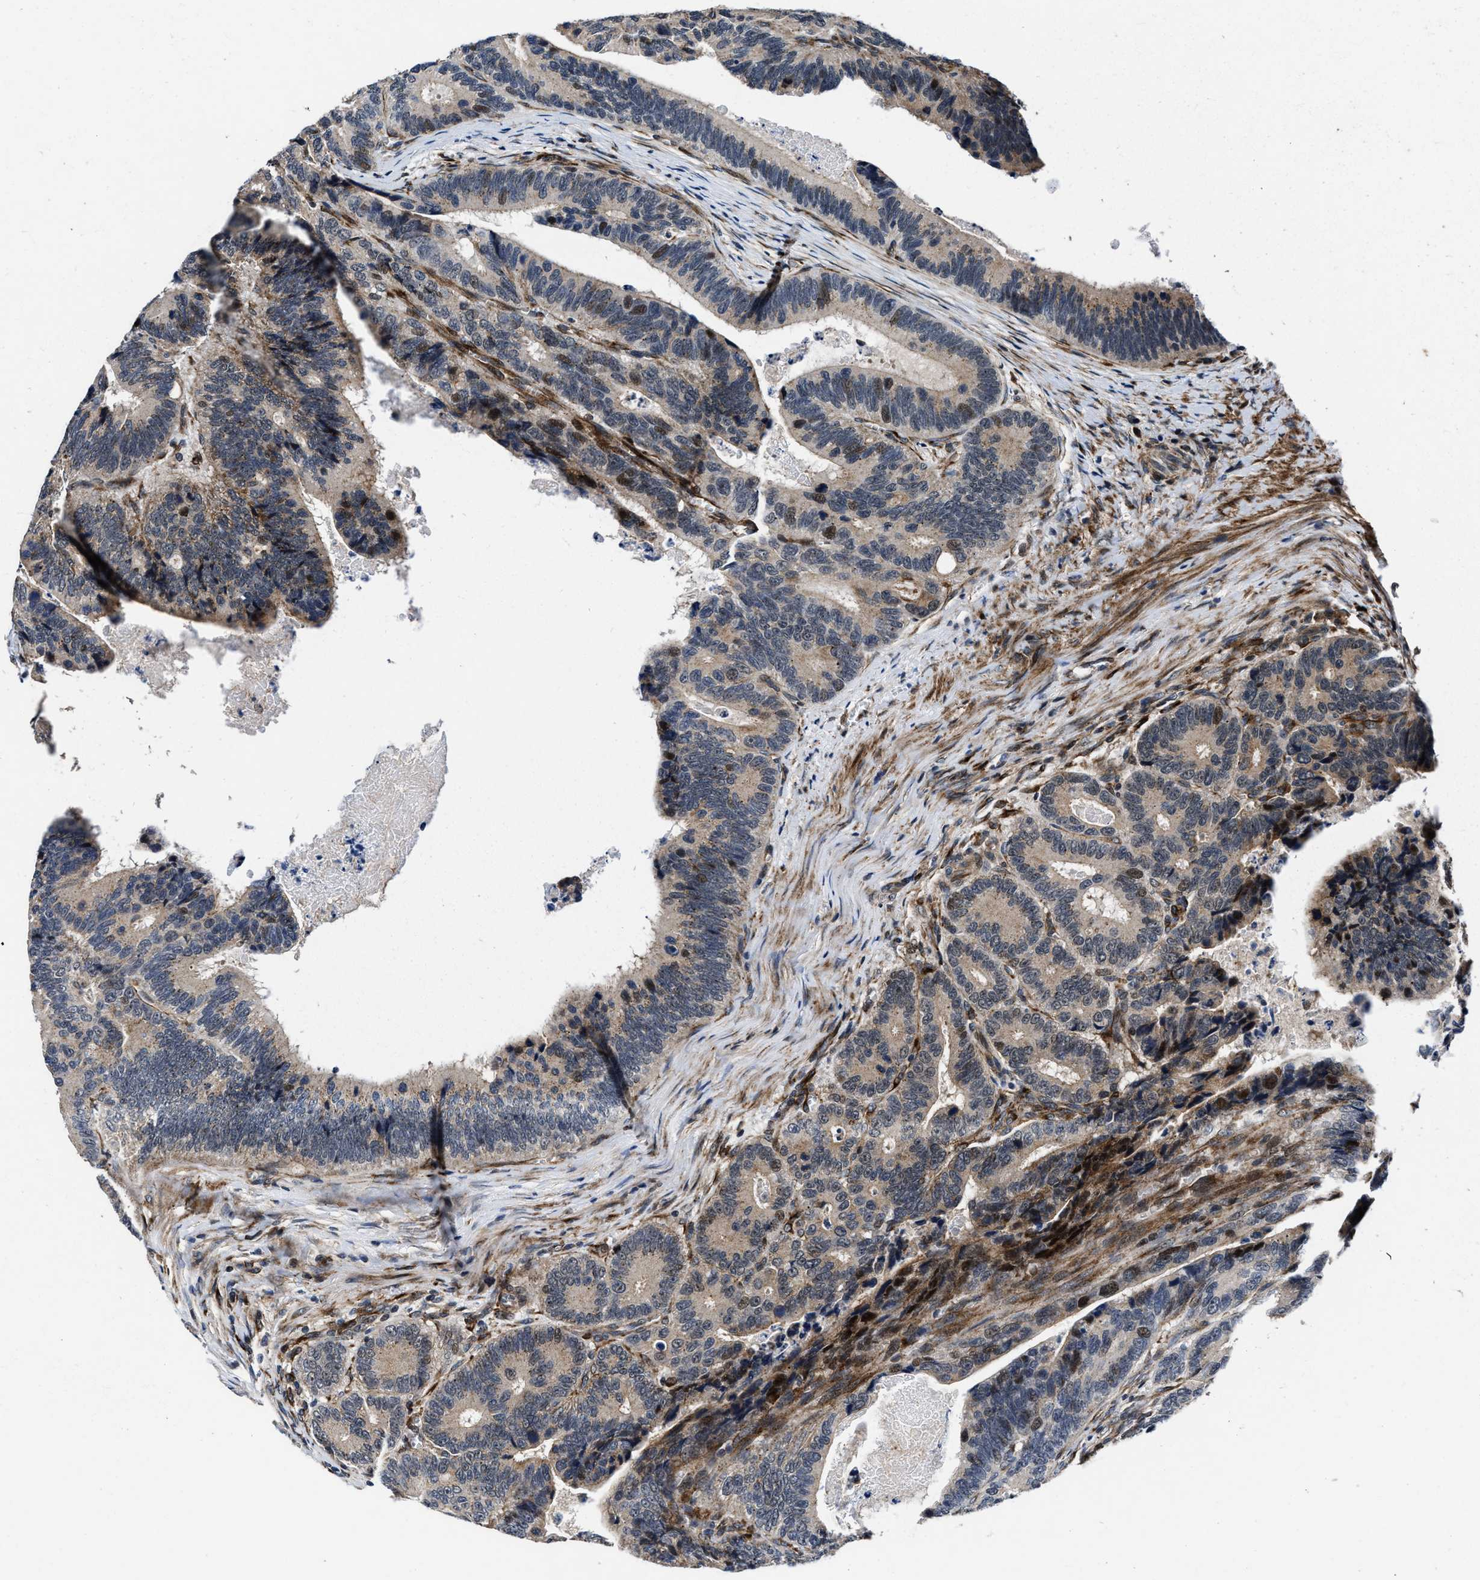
{"staining": {"intensity": "weak", "quantity": "25%-75%", "location": "cytoplasmic/membranous,nuclear"}, "tissue": "colorectal cancer", "cell_type": "Tumor cells", "image_type": "cancer", "snomed": [{"axis": "morphology", "description": "Inflammation, NOS"}, {"axis": "morphology", "description": "Adenocarcinoma, NOS"}, {"axis": "topography", "description": "Colon"}], "caption": "Immunohistochemistry (IHC) staining of adenocarcinoma (colorectal), which displays low levels of weak cytoplasmic/membranous and nuclear positivity in about 25%-75% of tumor cells indicating weak cytoplasmic/membranous and nuclear protein positivity. The staining was performed using DAB (3,3'-diaminobenzidine) (brown) for protein detection and nuclei were counterstained in hematoxylin (blue).", "gene": "C2orf66", "patient": {"sex": "male", "age": 72}}